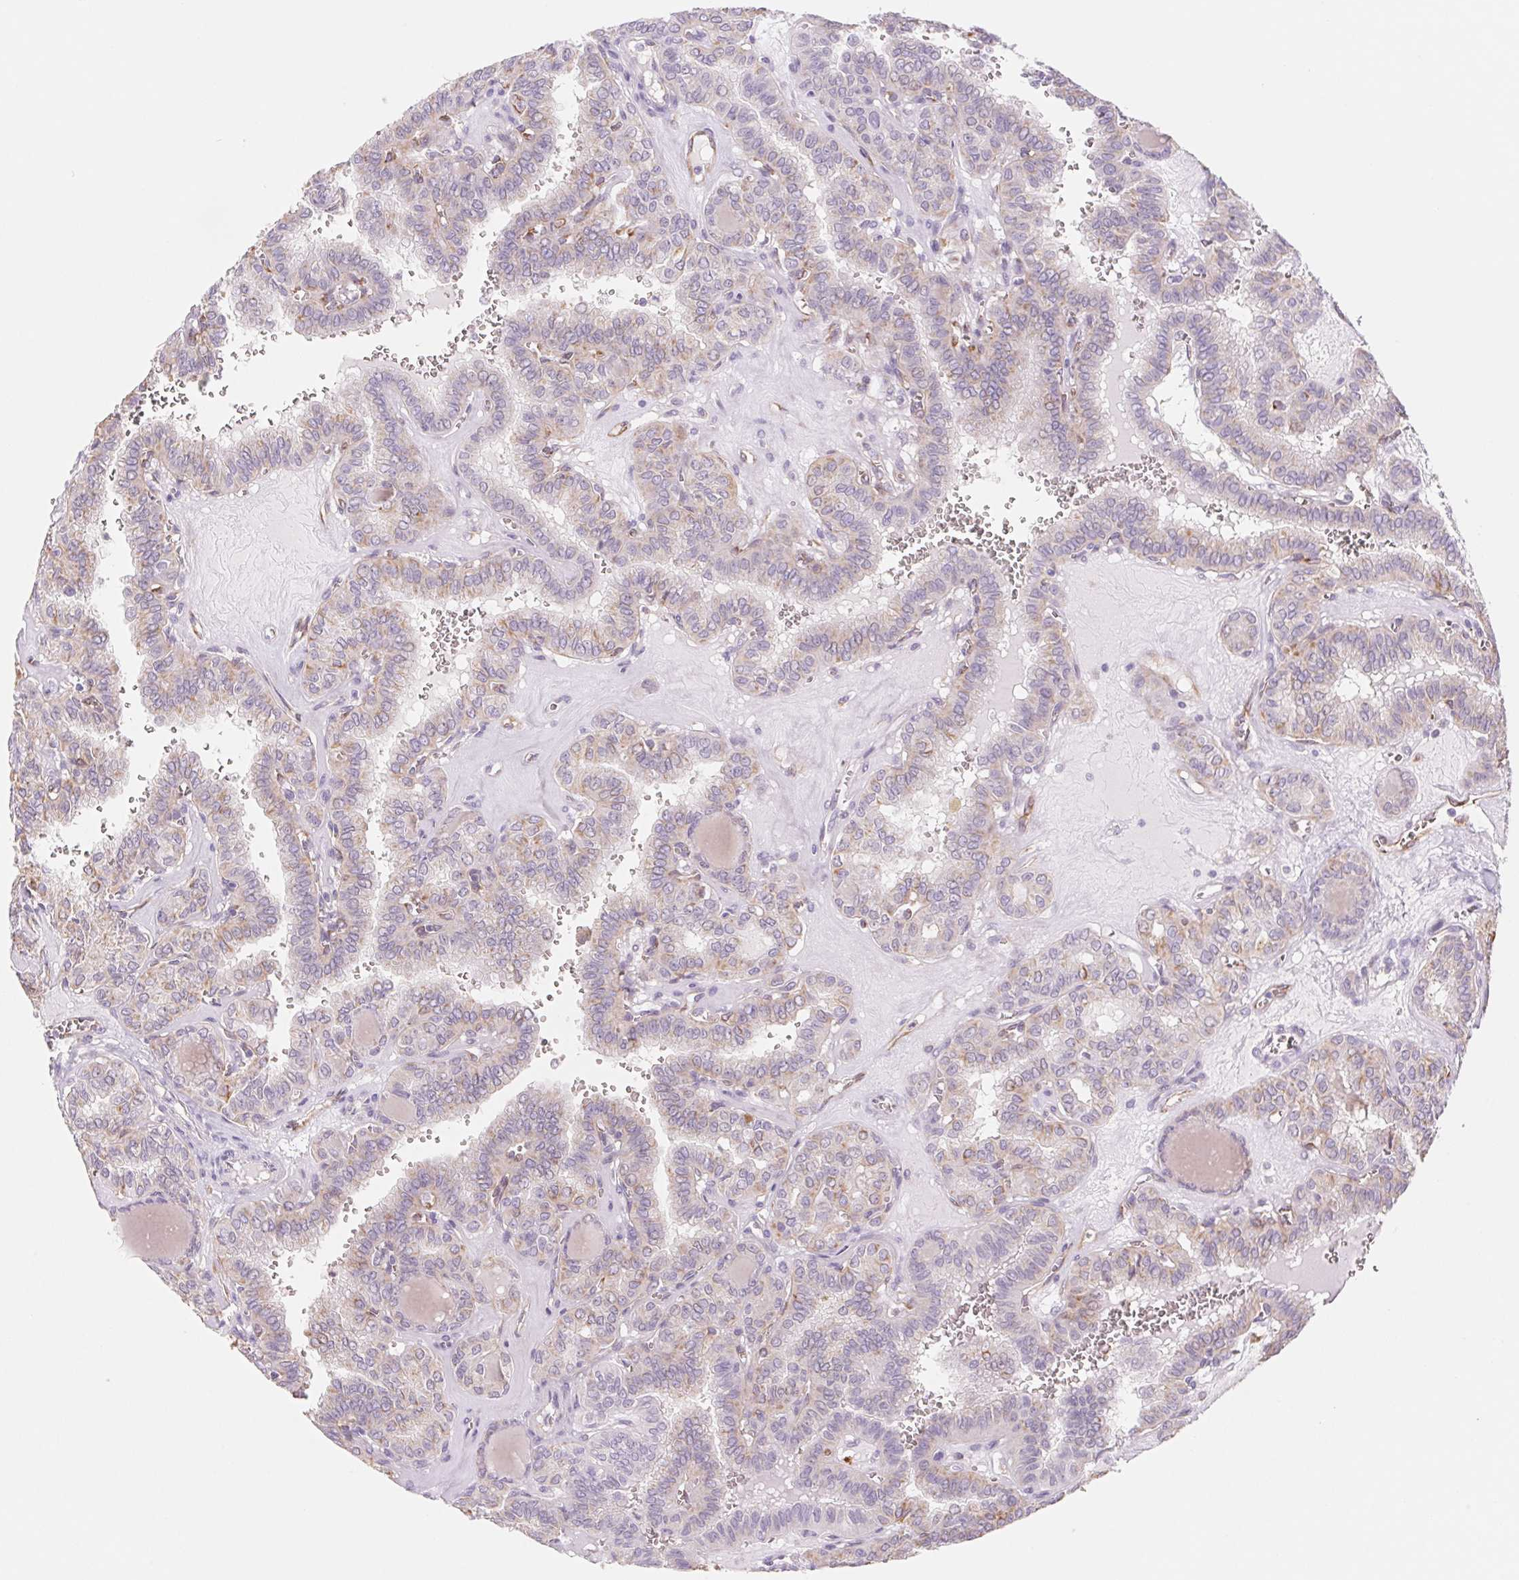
{"staining": {"intensity": "weak", "quantity": "<25%", "location": "cytoplasmic/membranous"}, "tissue": "thyroid cancer", "cell_type": "Tumor cells", "image_type": "cancer", "snomed": [{"axis": "morphology", "description": "Papillary adenocarcinoma, NOS"}, {"axis": "topography", "description": "Thyroid gland"}], "caption": "A micrograph of papillary adenocarcinoma (thyroid) stained for a protein exhibits no brown staining in tumor cells. Nuclei are stained in blue.", "gene": "IGFL3", "patient": {"sex": "female", "age": 41}}